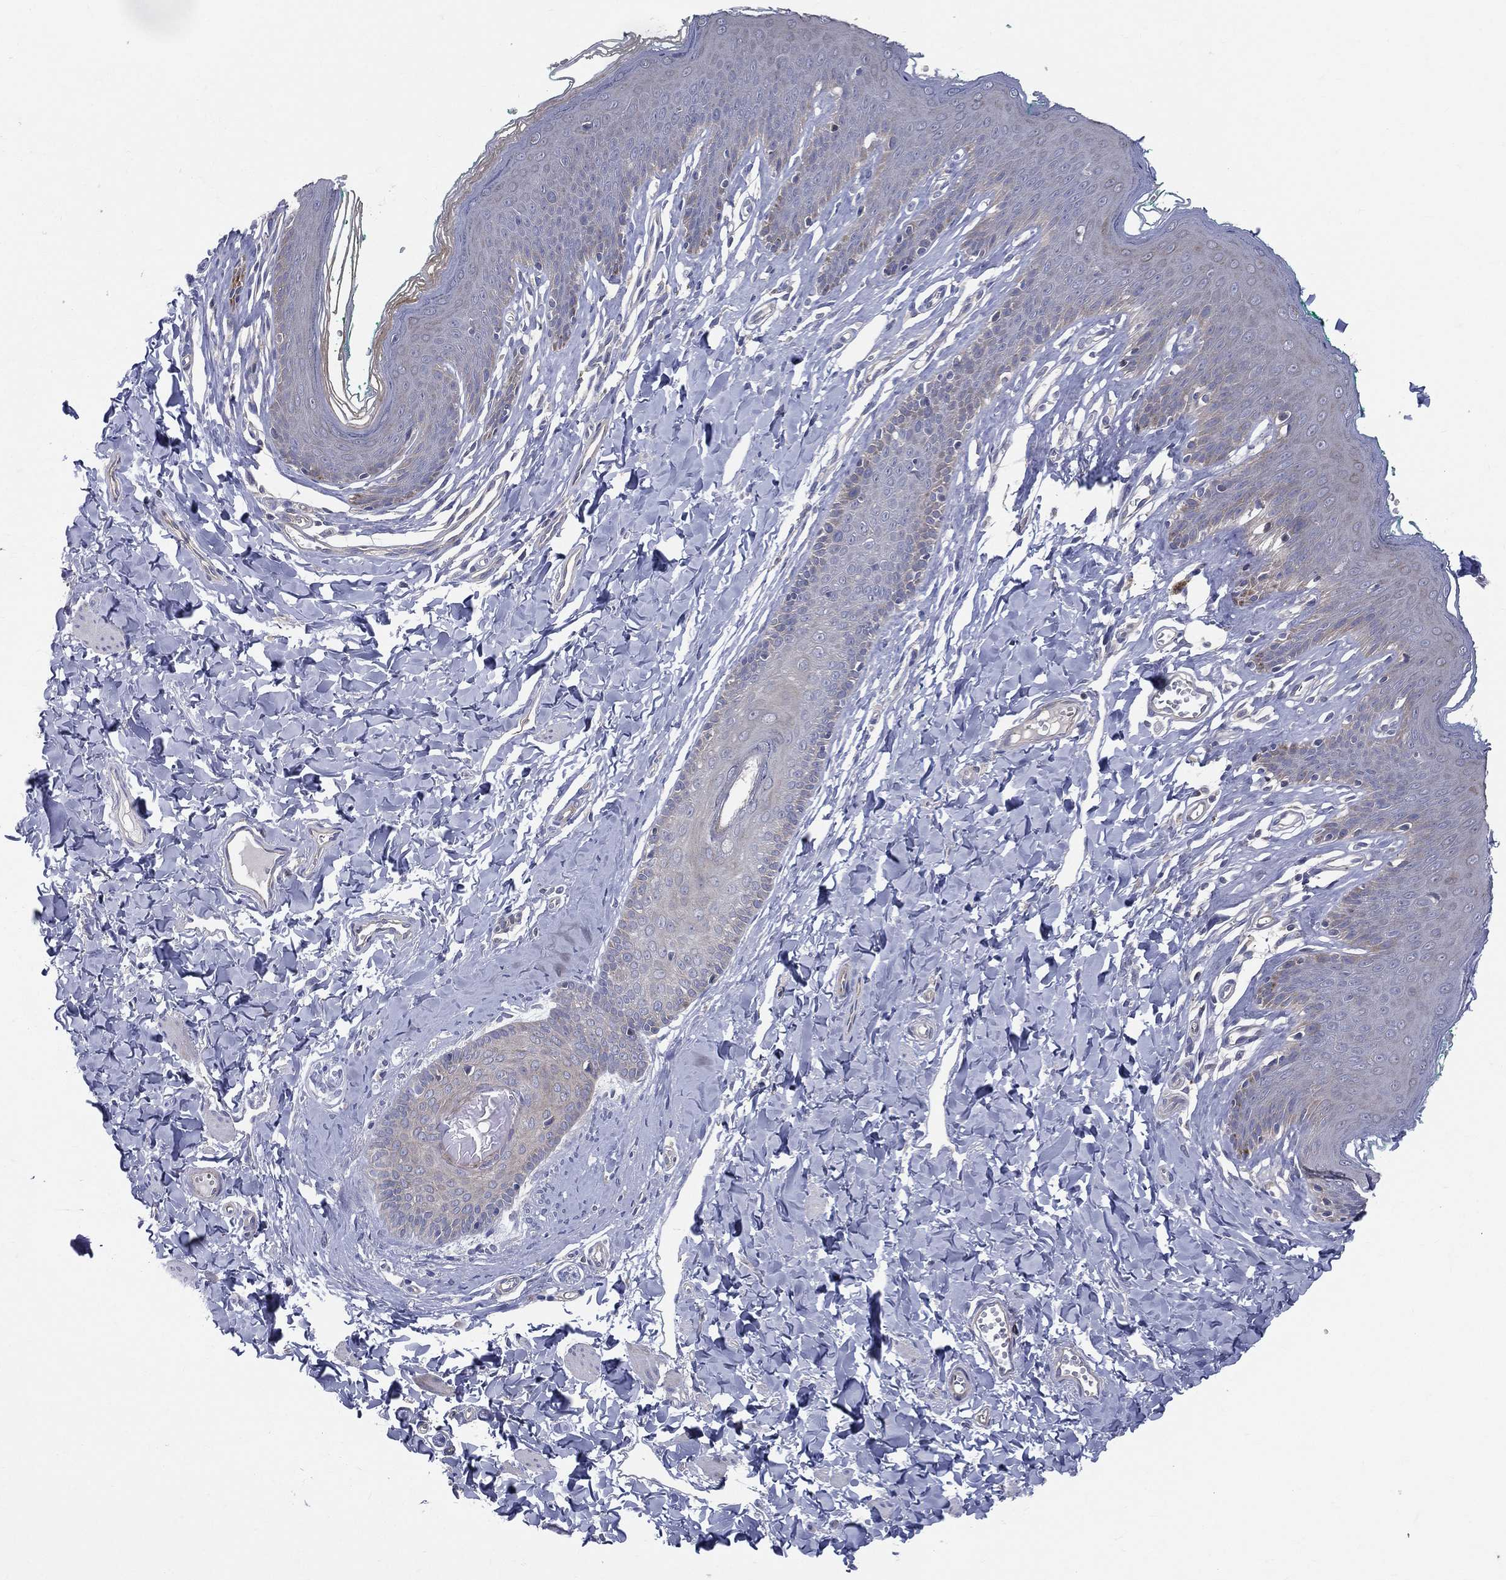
{"staining": {"intensity": "negative", "quantity": "none", "location": "none"}, "tissue": "skin", "cell_type": "Epidermal cells", "image_type": "normal", "snomed": [{"axis": "morphology", "description": "Normal tissue, NOS"}, {"axis": "topography", "description": "Vulva"}], "caption": "Immunohistochemistry (IHC) image of benign human skin stained for a protein (brown), which shows no expression in epidermal cells. Nuclei are stained in blue.", "gene": "POMZP3", "patient": {"sex": "female", "age": 66}}